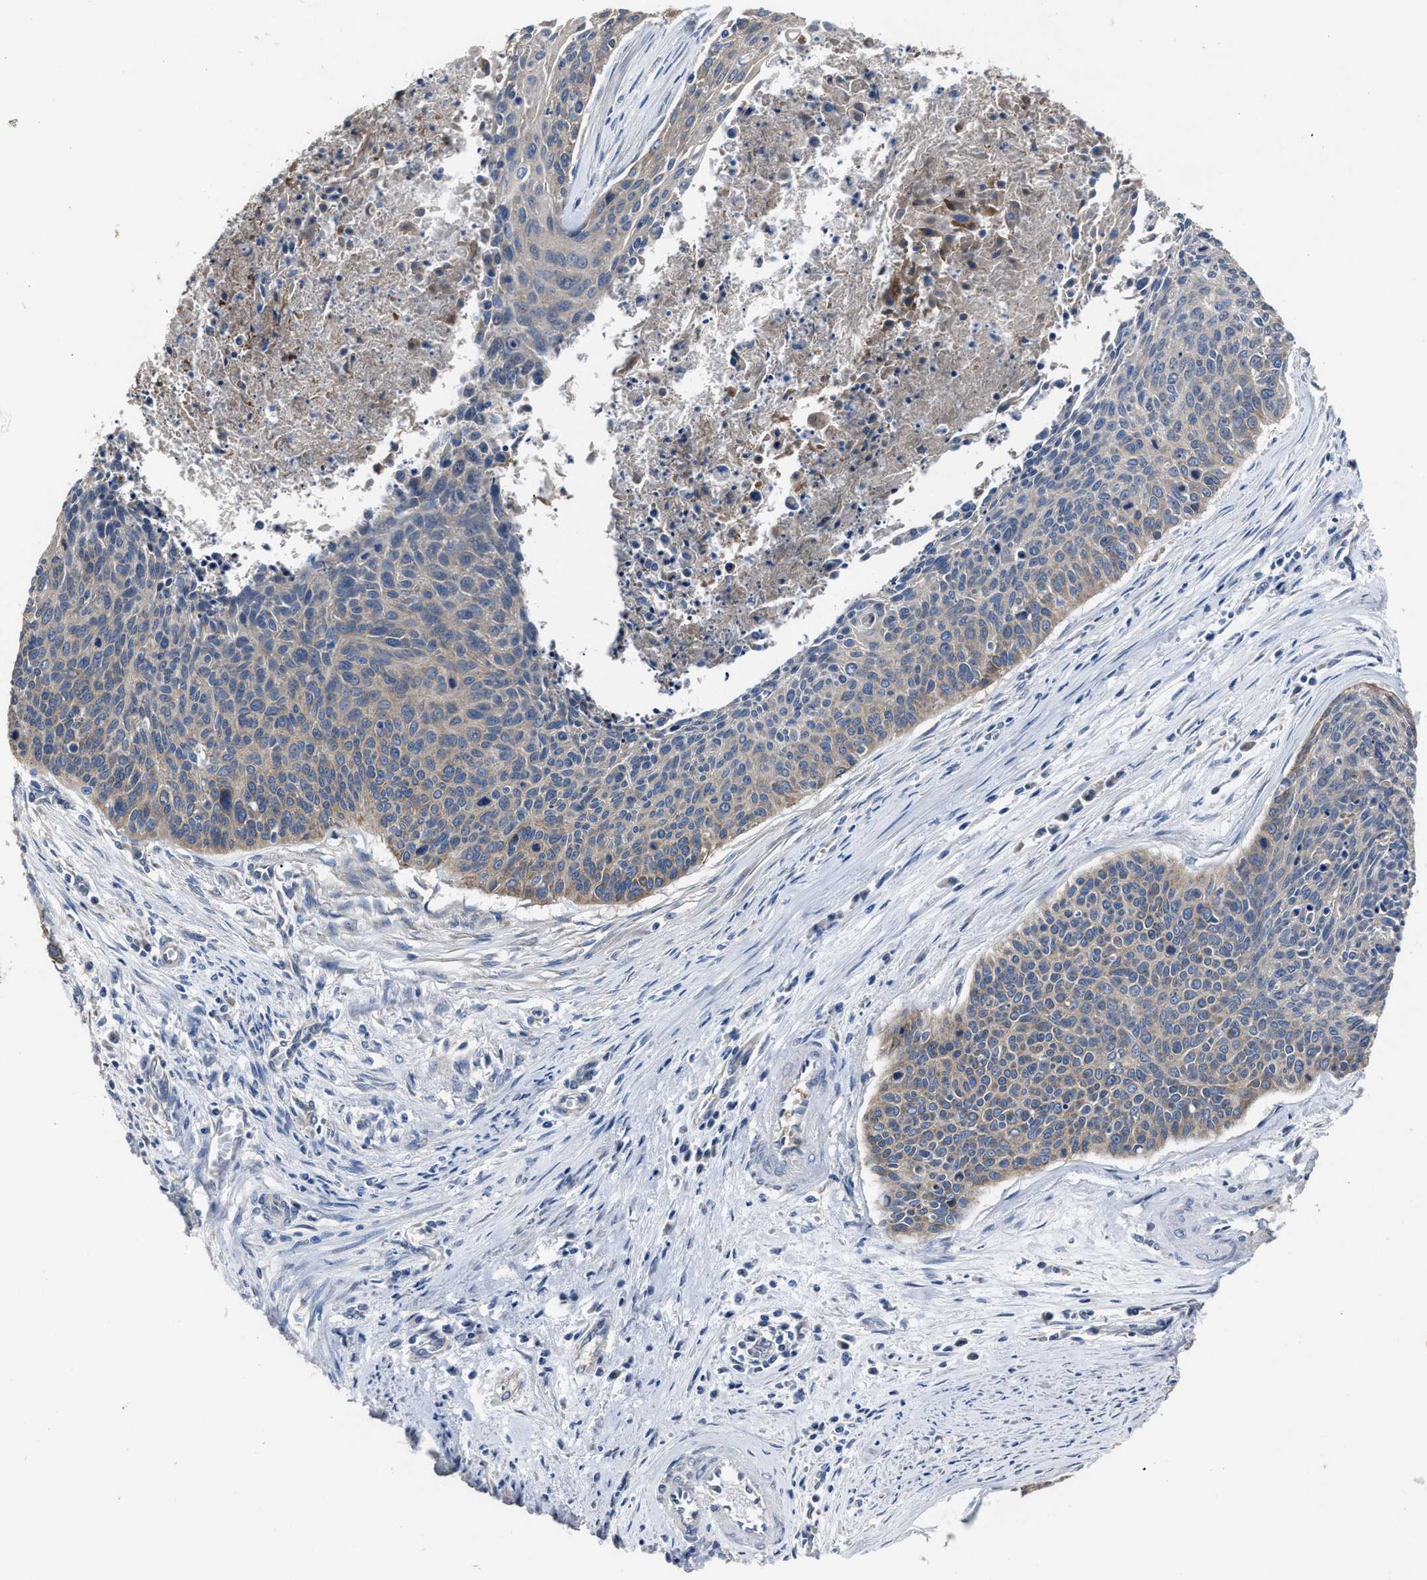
{"staining": {"intensity": "negative", "quantity": "none", "location": "none"}, "tissue": "cervical cancer", "cell_type": "Tumor cells", "image_type": "cancer", "snomed": [{"axis": "morphology", "description": "Squamous cell carcinoma, NOS"}, {"axis": "topography", "description": "Cervix"}], "caption": "Cervical squamous cell carcinoma stained for a protein using immunohistochemistry demonstrates no staining tumor cells.", "gene": "UPF1", "patient": {"sex": "female", "age": 55}}